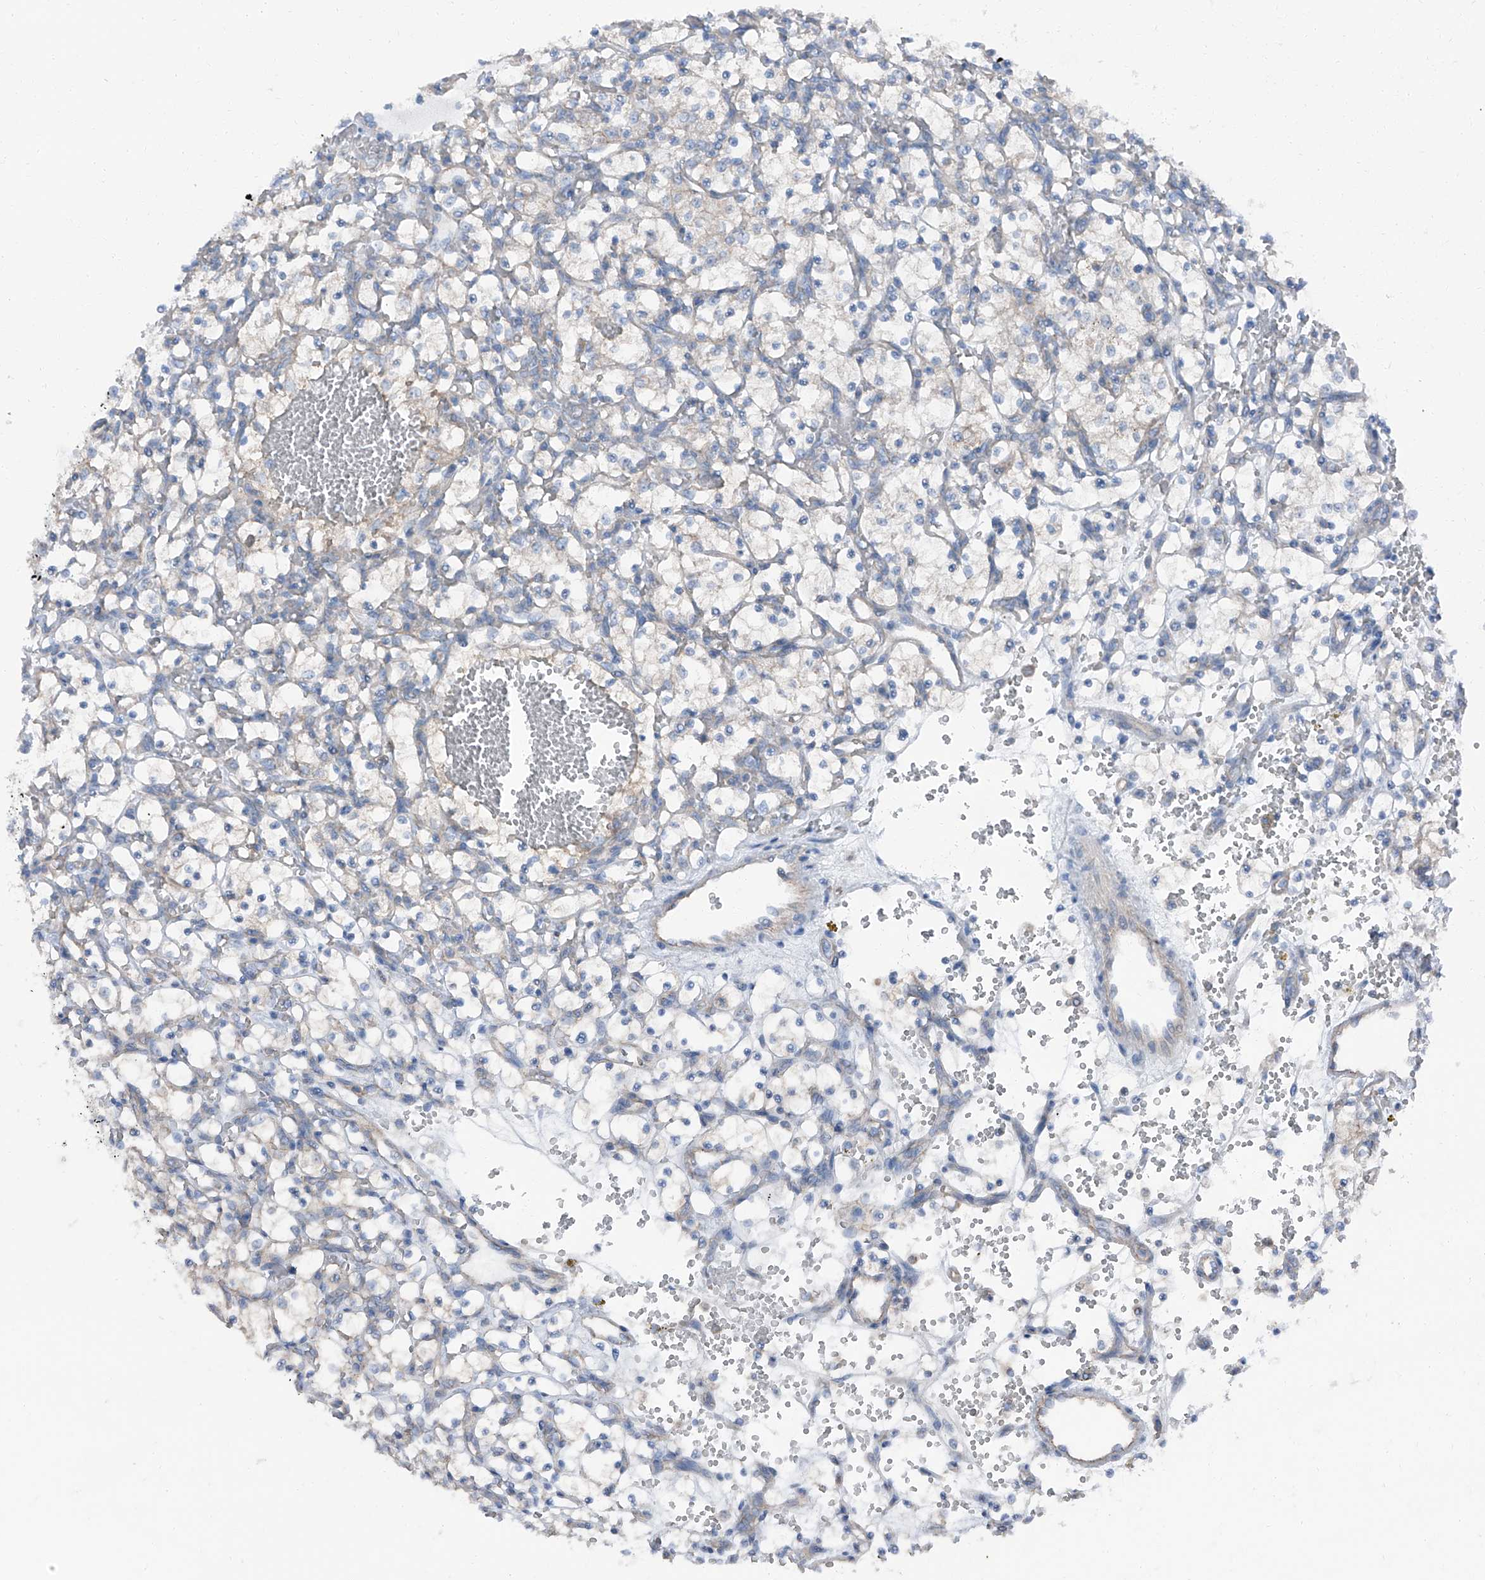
{"staining": {"intensity": "negative", "quantity": "none", "location": "none"}, "tissue": "renal cancer", "cell_type": "Tumor cells", "image_type": "cancer", "snomed": [{"axis": "morphology", "description": "Adenocarcinoma, NOS"}, {"axis": "topography", "description": "Kidney"}], "caption": "Human renal cancer (adenocarcinoma) stained for a protein using immunohistochemistry shows no expression in tumor cells.", "gene": "GPR142", "patient": {"sex": "female", "age": 69}}